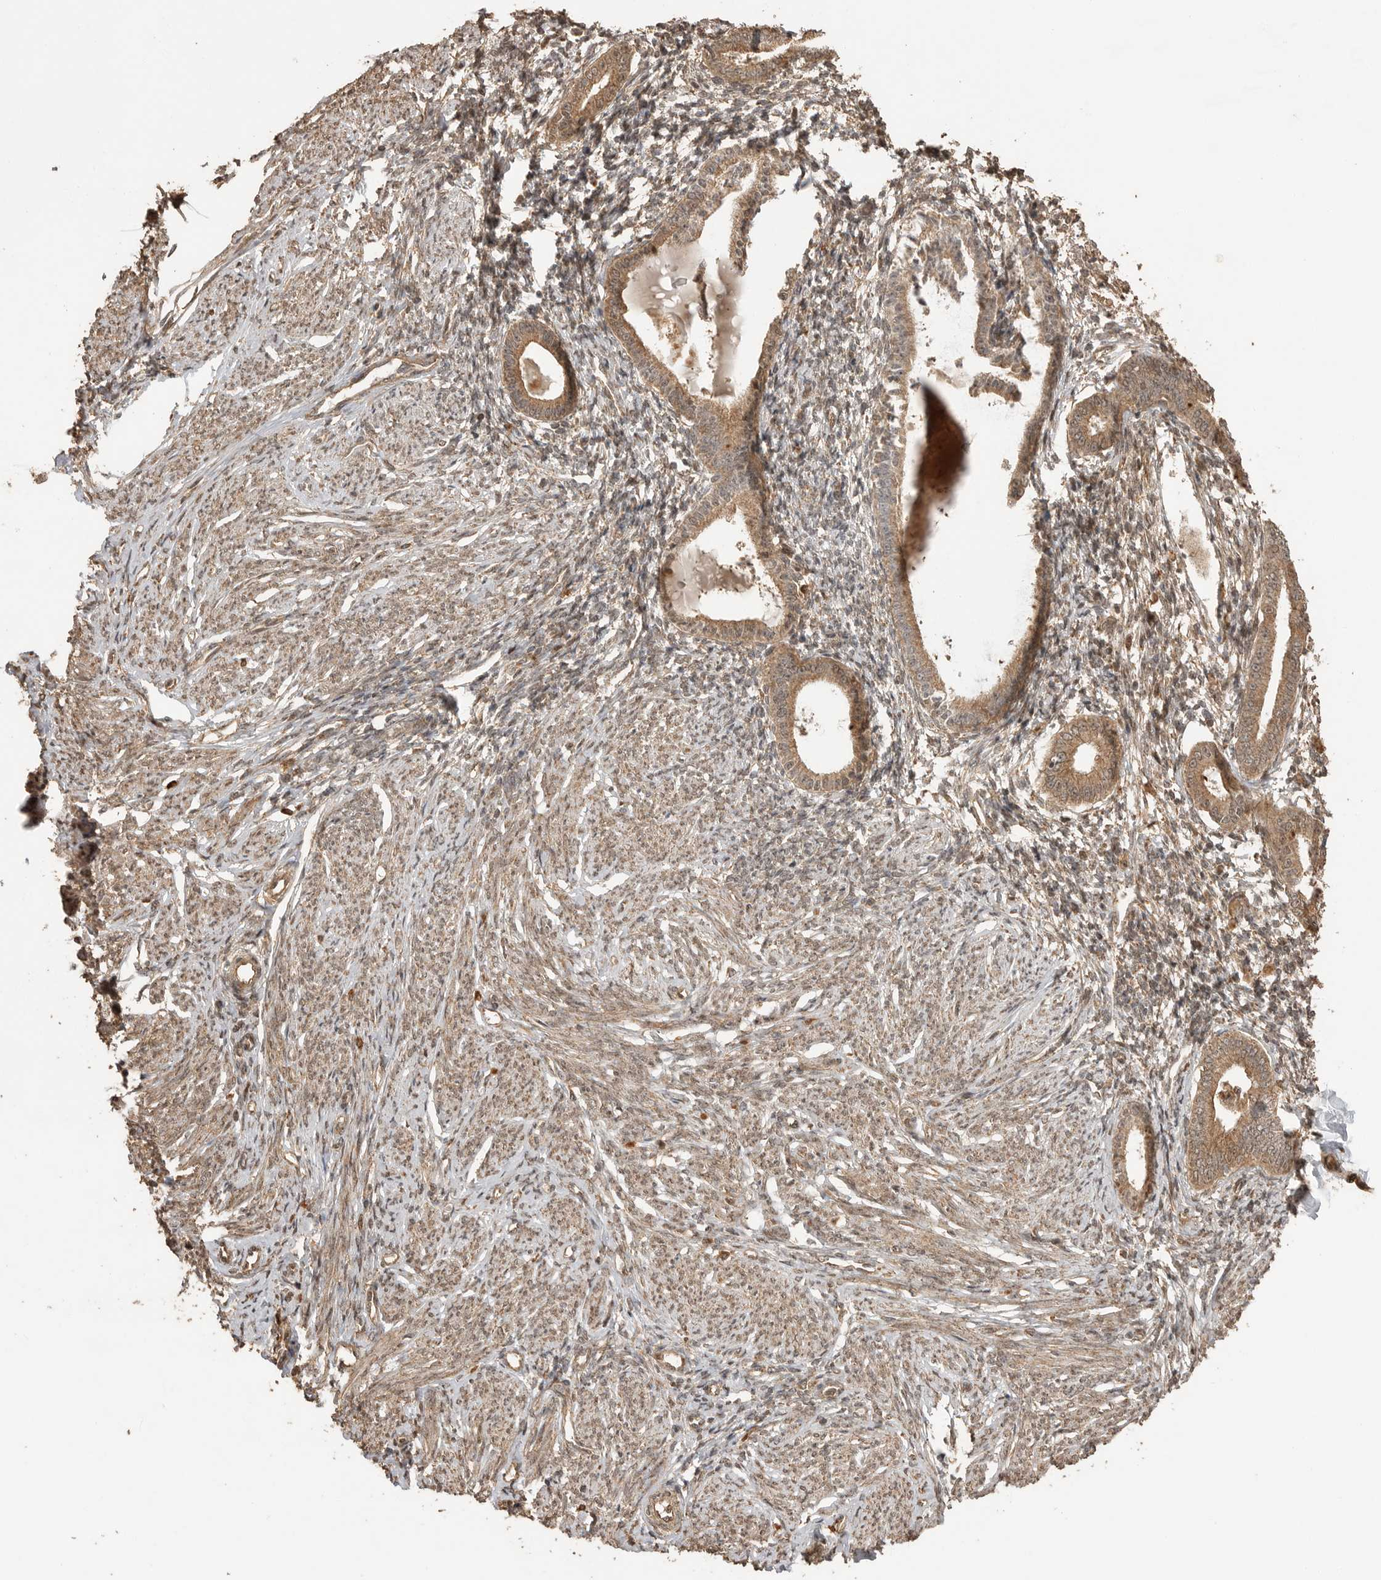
{"staining": {"intensity": "moderate", "quantity": "25%-75%", "location": "cytoplasmic/membranous,nuclear"}, "tissue": "endometrium", "cell_type": "Cells in endometrial stroma", "image_type": "normal", "snomed": [{"axis": "morphology", "description": "Normal tissue, NOS"}, {"axis": "topography", "description": "Endometrium"}], "caption": "About 25%-75% of cells in endometrial stroma in unremarkable endometrium exhibit moderate cytoplasmic/membranous,nuclear protein positivity as visualized by brown immunohistochemical staining.", "gene": "BOC", "patient": {"sex": "female", "age": 56}}